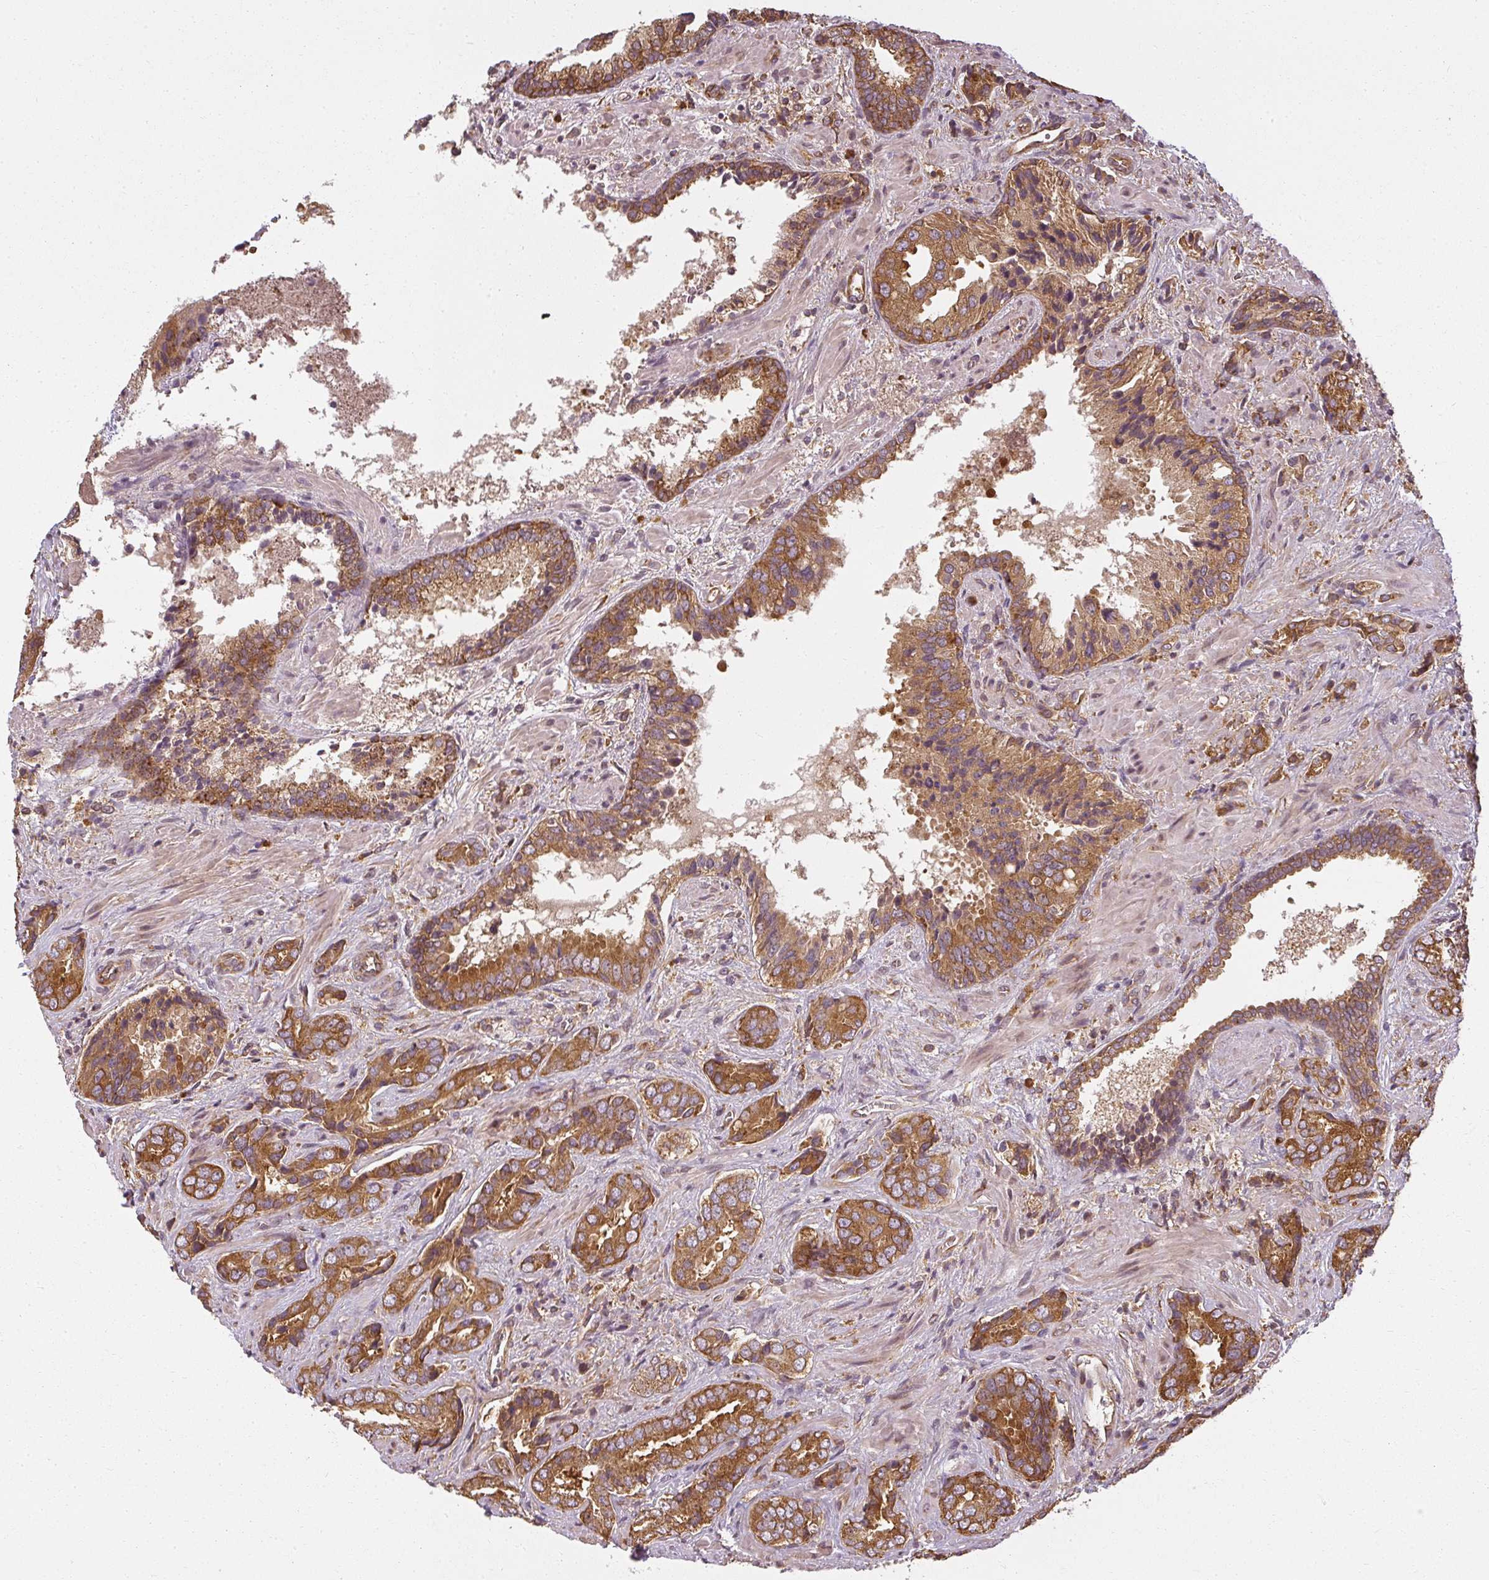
{"staining": {"intensity": "strong", "quantity": ">75%", "location": "cytoplasmic/membranous"}, "tissue": "prostate cancer", "cell_type": "Tumor cells", "image_type": "cancer", "snomed": [{"axis": "morphology", "description": "Adenocarcinoma, High grade"}, {"axis": "topography", "description": "Prostate"}], "caption": "Tumor cells reveal high levels of strong cytoplasmic/membranous expression in about >75% of cells in prostate cancer (adenocarcinoma (high-grade)).", "gene": "RPL24", "patient": {"sex": "male", "age": 71}}